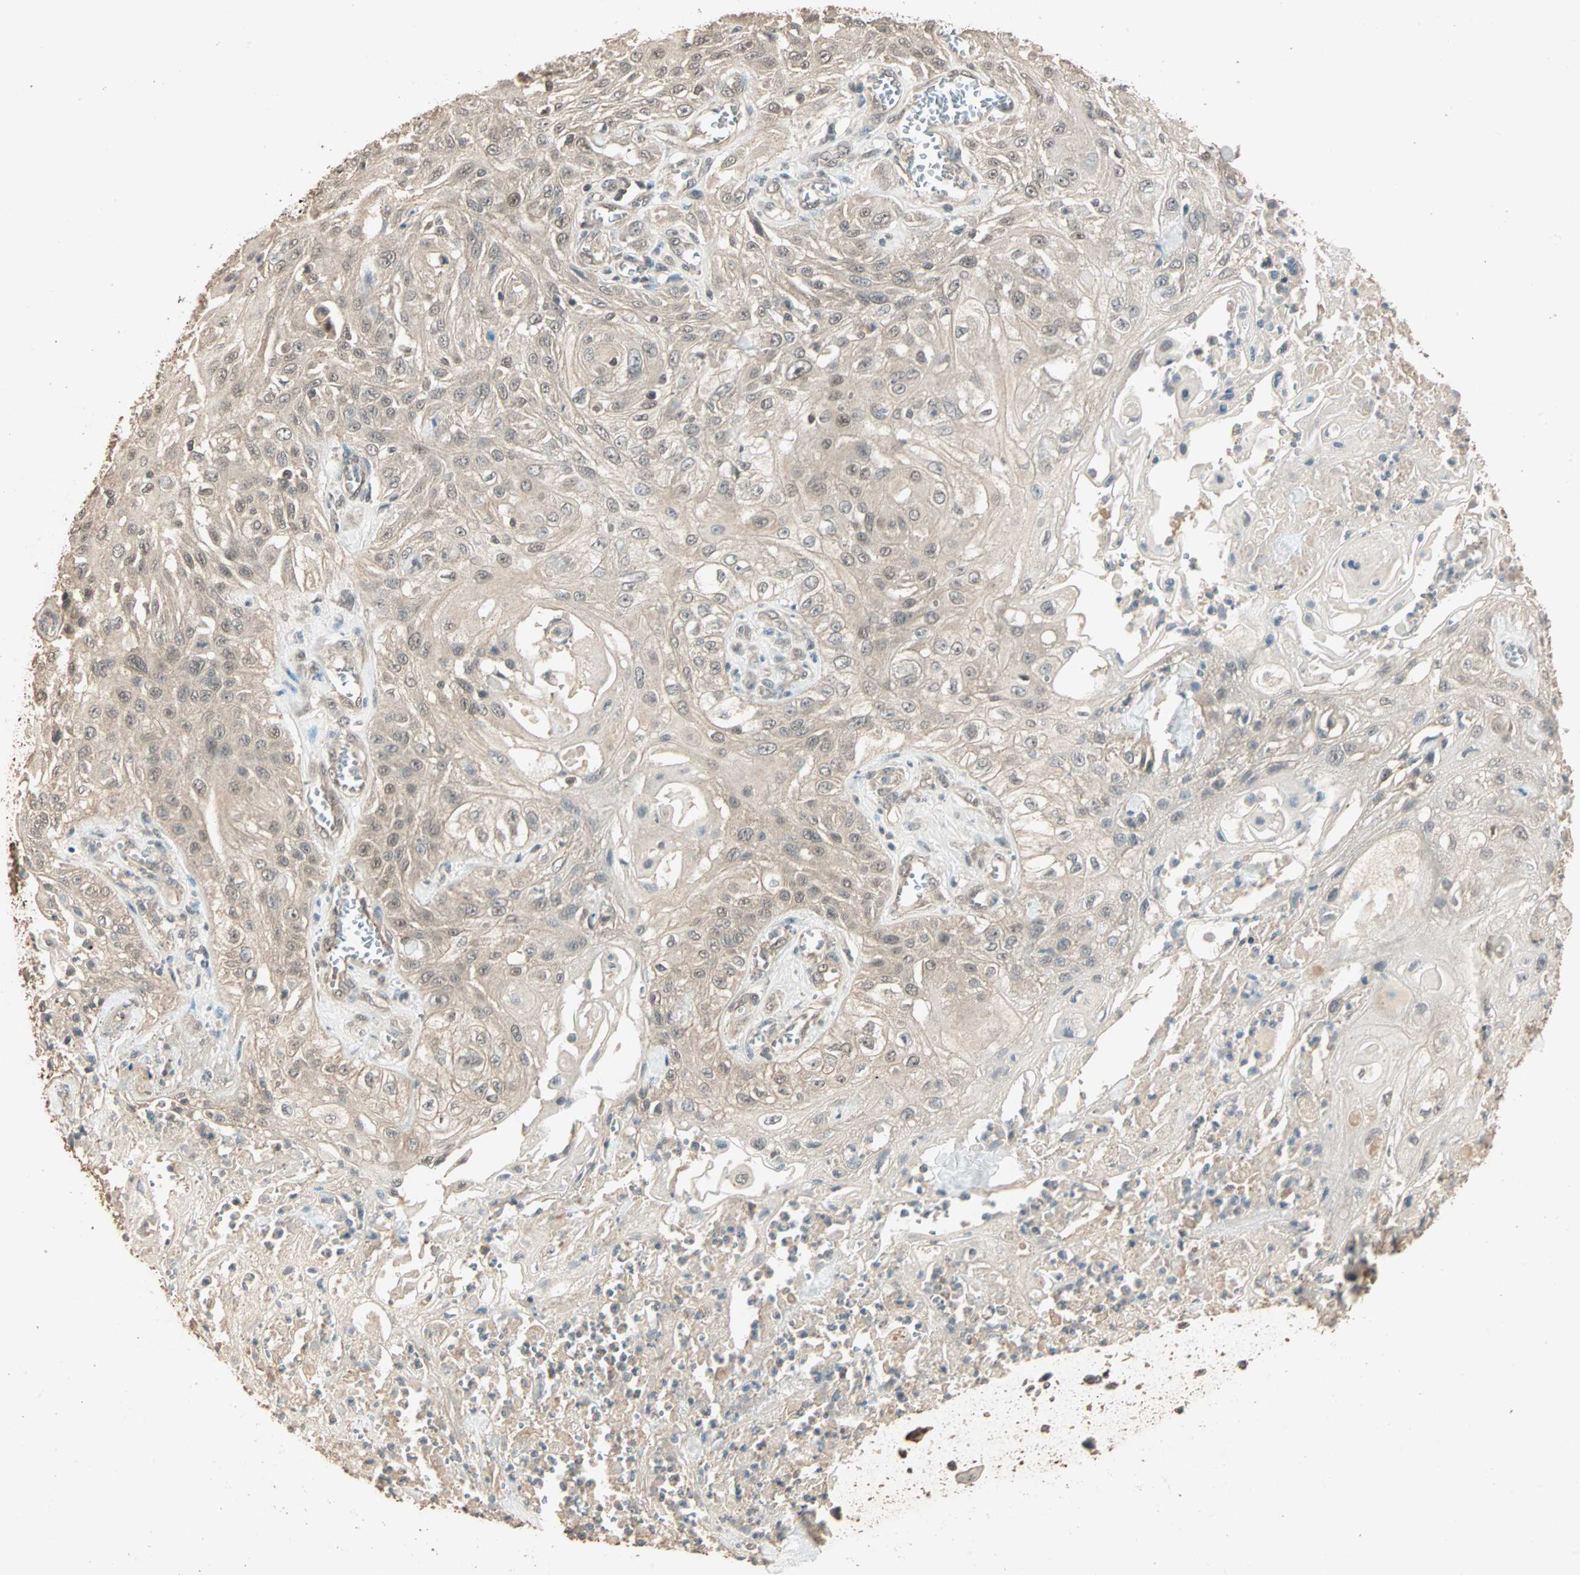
{"staining": {"intensity": "weak", "quantity": ">75%", "location": "cytoplasmic/membranous,nuclear"}, "tissue": "skin cancer", "cell_type": "Tumor cells", "image_type": "cancer", "snomed": [{"axis": "morphology", "description": "Squamous cell carcinoma, NOS"}, {"axis": "morphology", "description": "Squamous cell carcinoma, metastatic, NOS"}, {"axis": "topography", "description": "Skin"}, {"axis": "topography", "description": "Lymph node"}], "caption": "Tumor cells demonstrate weak cytoplasmic/membranous and nuclear staining in approximately >75% of cells in skin cancer.", "gene": "ZBTB33", "patient": {"sex": "male", "age": 75}}